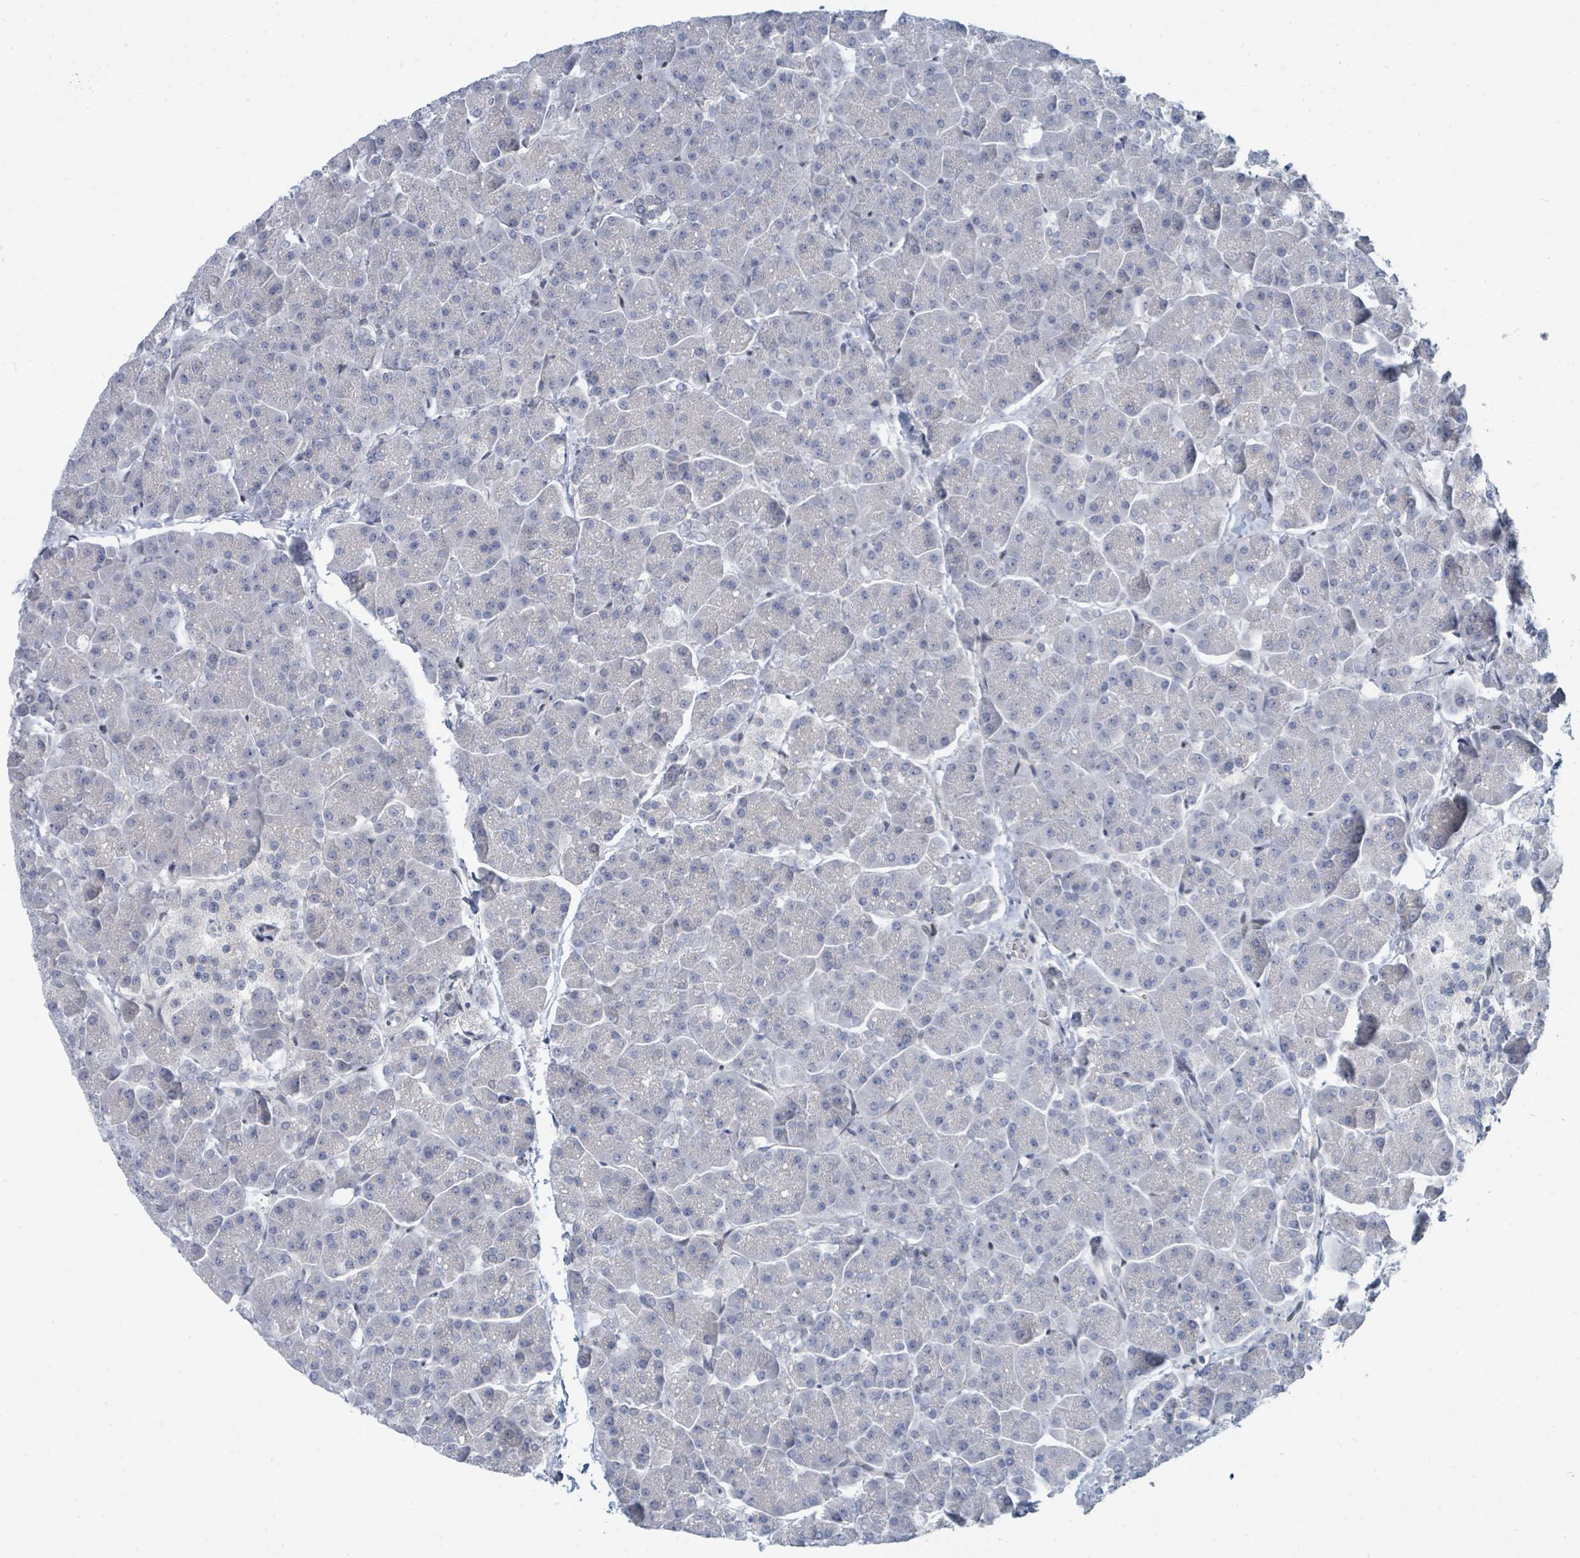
{"staining": {"intensity": "strong", "quantity": "<25%", "location": "nuclear"}, "tissue": "pancreas", "cell_type": "Exocrine glandular cells", "image_type": "normal", "snomed": [{"axis": "morphology", "description": "Normal tissue, NOS"}, {"axis": "topography", "description": "Pancreas"}, {"axis": "topography", "description": "Peripheral nerve tissue"}], "caption": "Immunohistochemistry (IHC) image of normal pancreas: human pancreas stained using immunohistochemistry demonstrates medium levels of strong protein expression localized specifically in the nuclear of exocrine glandular cells, appearing as a nuclear brown color.", "gene": "SUMO2", "patient": {"sex": "male", "age": 54}}